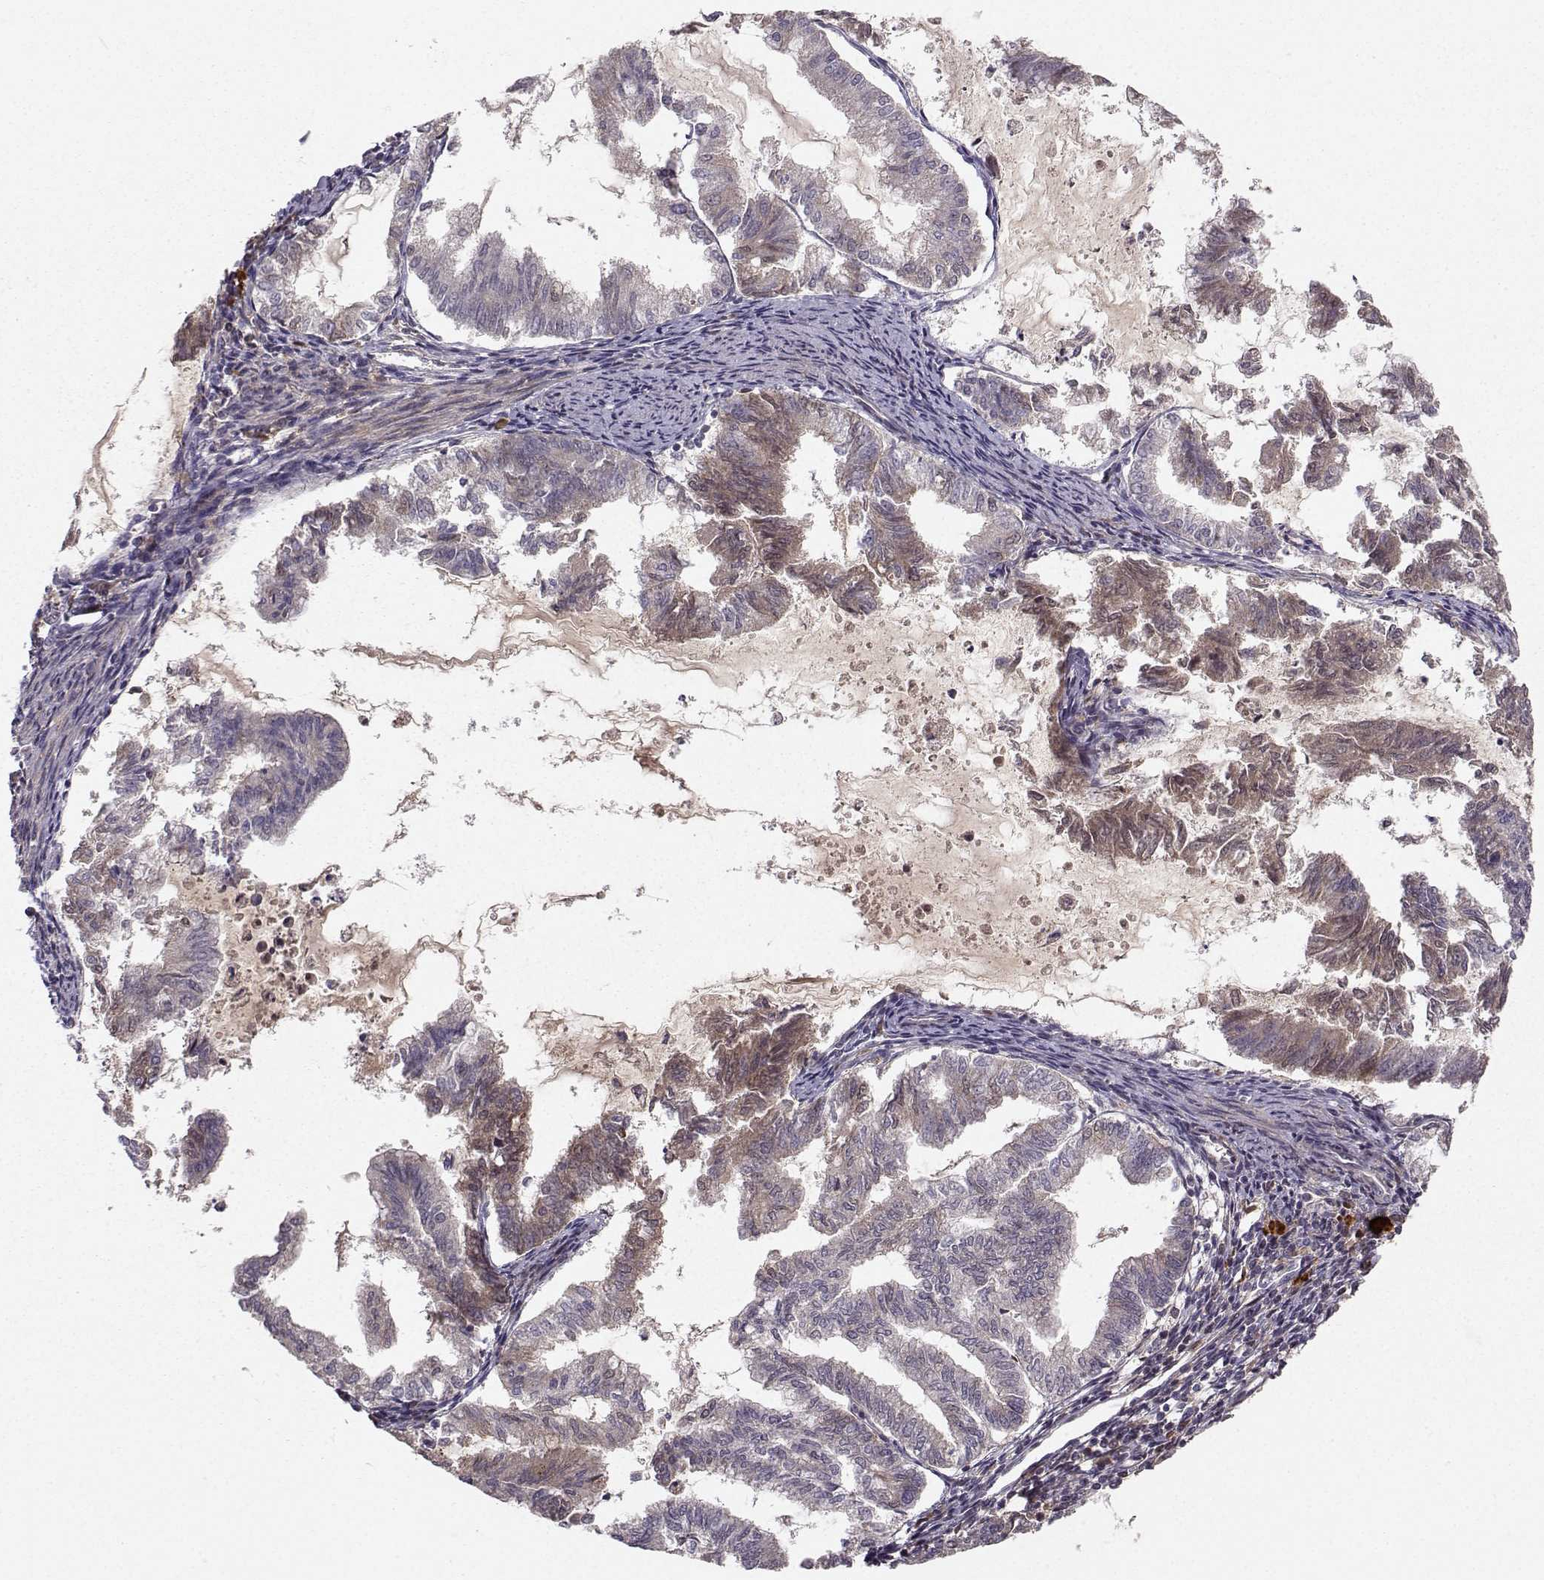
{"staining": {"intensity": "moderate", "quantity": "<25%", "location": "cytoplasmic/membranous"}, "tissue": "endometrial cancer", "cell_type": "Tumor cells", "image_type": "cancer", "snomed": [{"axis": "morphology", "description": "Adenocarcinoma, NOS"}, {"axis": "topography", "description": "Endometrium"}], "caption": "This photomicrograph demonstrates immunohistochemistry (IHC) staining of adenocarcinoma (endometrial), with low moderate cytoplasmic/membranous staining in about <25% of tumor cells.", "gene": "WNT6", "patient": {"sex": "female", "age": 79}}